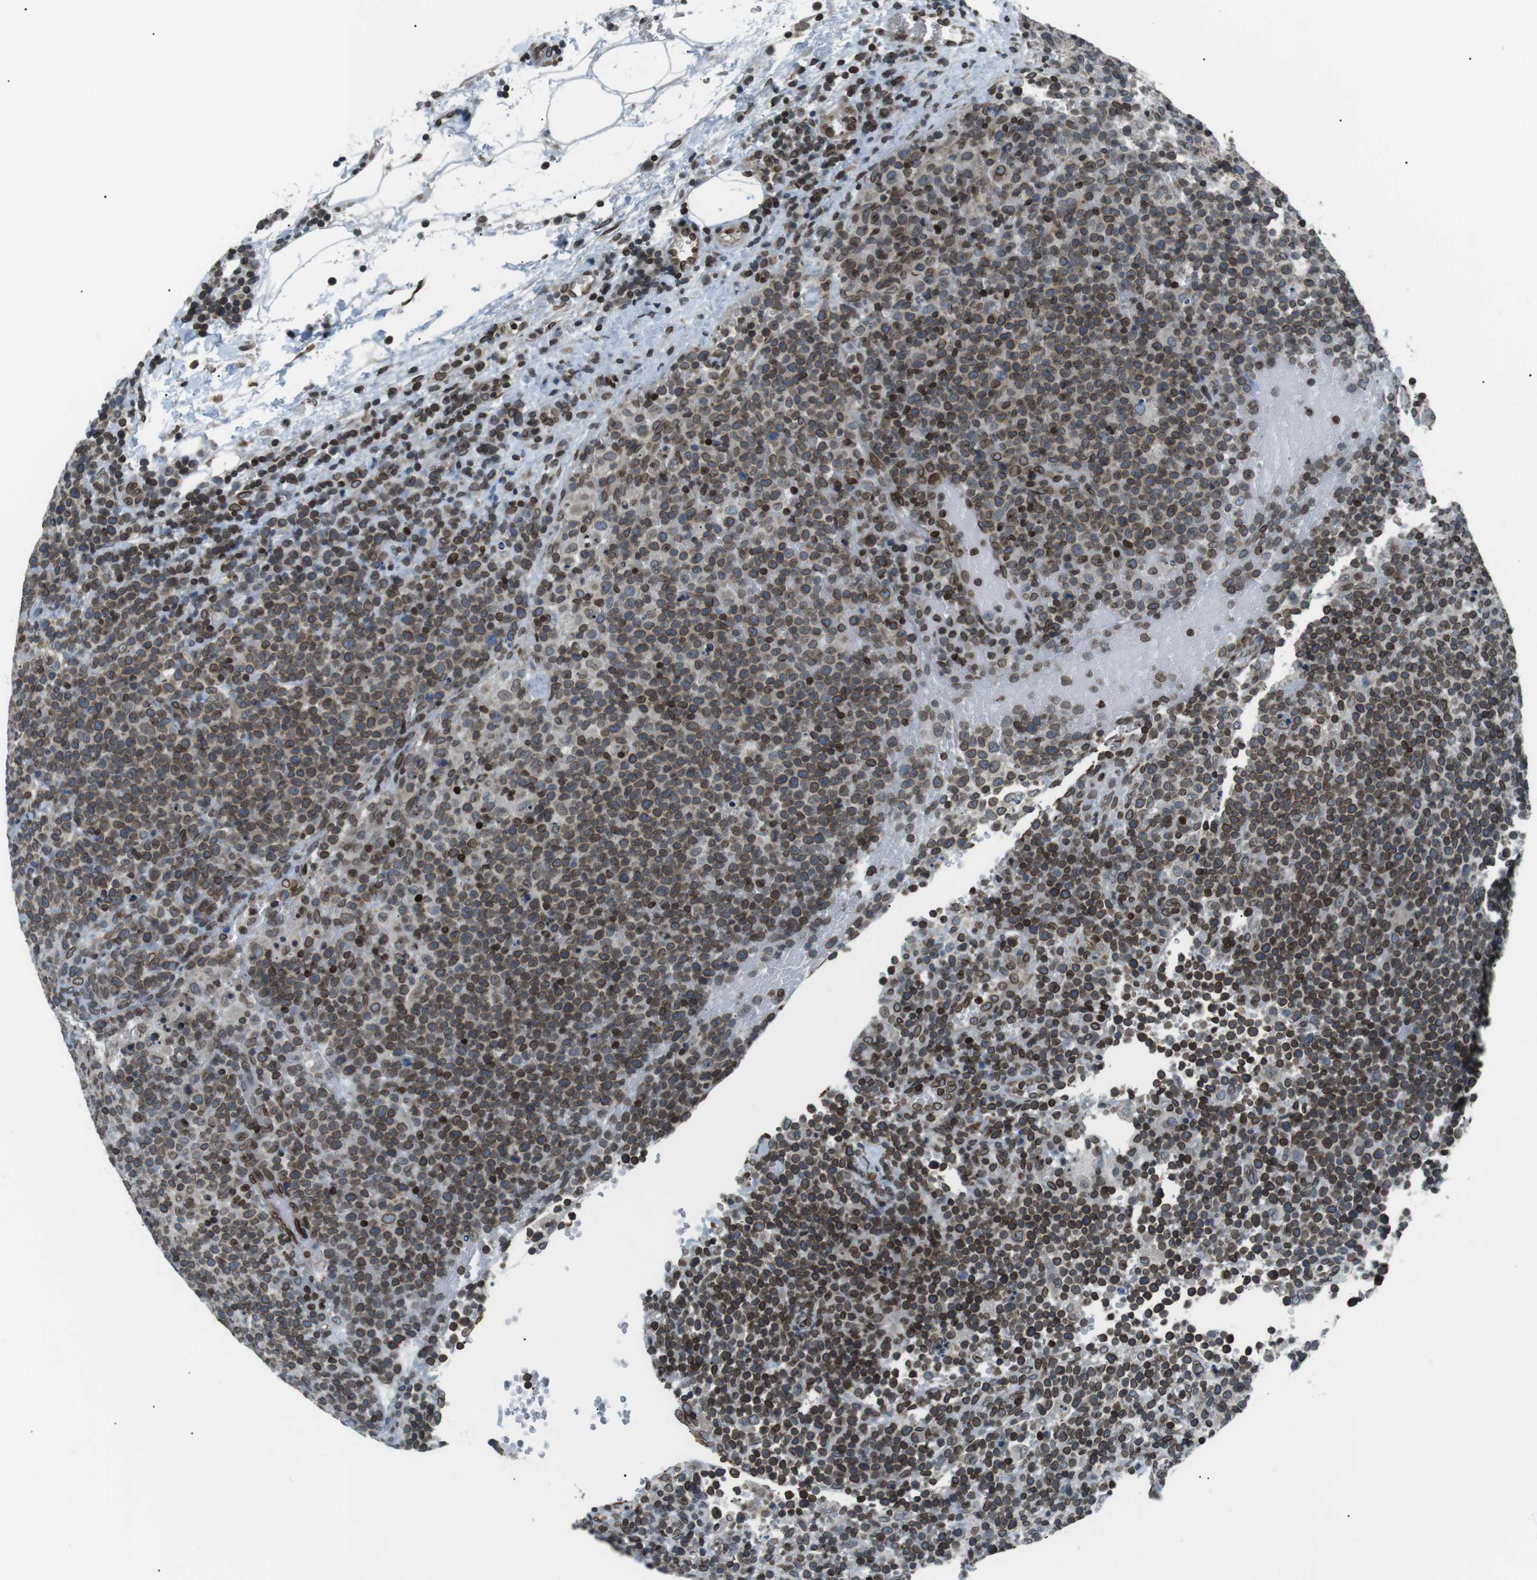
{"staining": {"intensity": "moderate", "quantity": ">75%", "location": "cytoplasmic/membranous,nuclear"}, "tissue": "lymphoma", "cell_type": "Tumor cells", "image_type": "cancer", "snomed": [{"axis": "morphology", "description": "Malignant lymphoma, non-Hodgkin's type, High grade"}, {"axis": "topography", "description": "Lymph node"}], "caption": "Moderate cytoplasmic/membranous and nuclear staining for a protein is present in about >75% of tumor cells of malignant lymphoma, non-Hodgkin's type (high-grade) using immunohistochemistry (IHC).", "gene": "TMX4", "patient": {"sex": "male", "age": 61}}